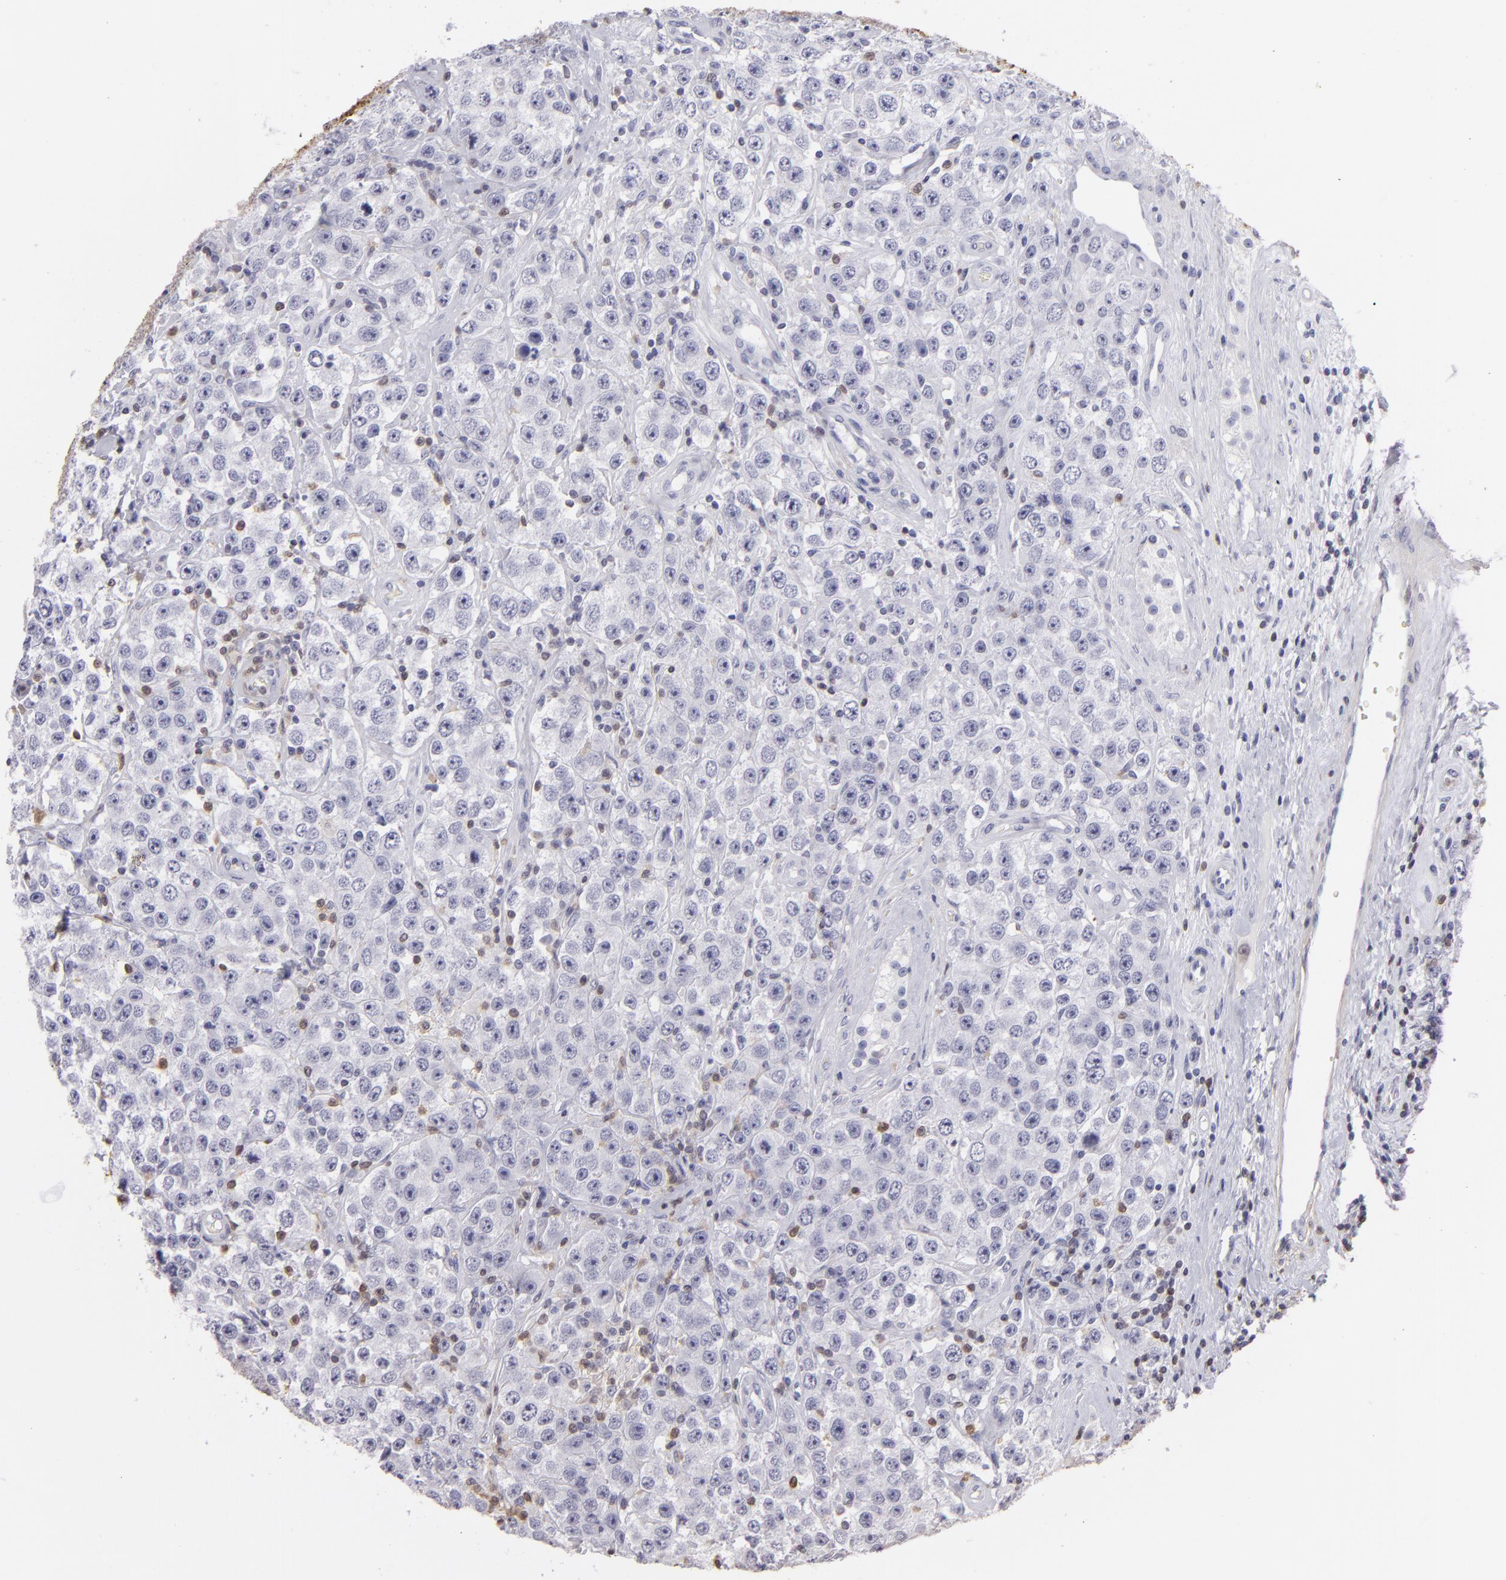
{"staining": {"intensity": "negative", "quantity": "none", "location": "none"}, "tissue": "testis cancer", "cell_type": "Tumor cells", "image_type": "cancer", "snomed": [{"axis": "morphology", "description": "Seminoma, NOS"}, {"axis": "topography", "description": "Testis"}], "caption": "IHC micrograph of testis seminoma stained for a protein (brown), which reveals no expression in tumor cells.", "gene": "S100A2", "patient": {"sex": "male", "age": 52}}